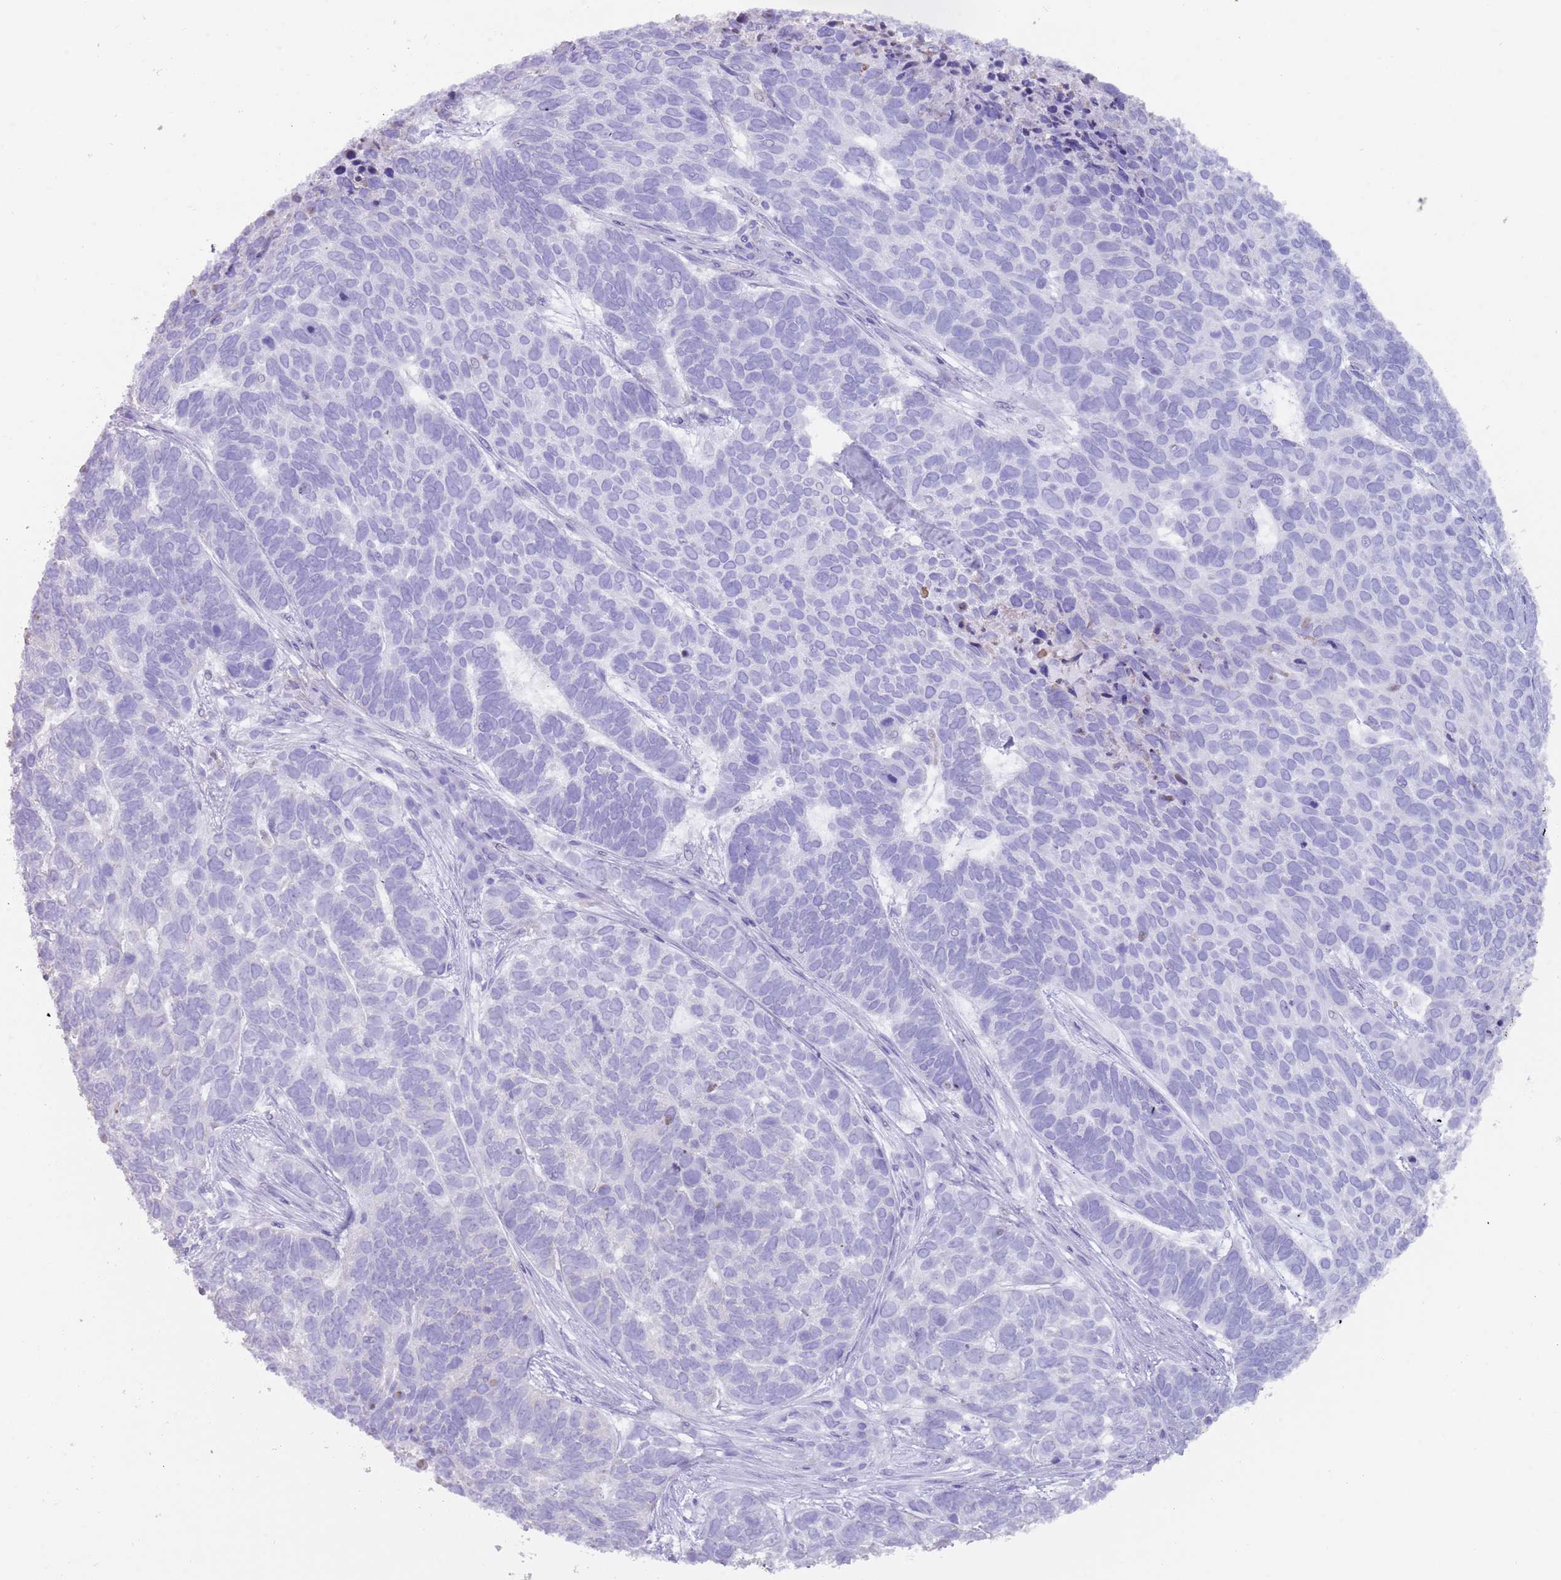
{"staining": {"intensity": "negative", "quantity": "none", "location": "none"}, "tissue": "skin cancer", "cell_type": "Tumor cells", "image_type": "cancer", "snomed": [{"axis": "morphology", "description": "Basal cell carcinoma"}, {"axis": "topography", "description": "Skin"}], "caption": "IHC of skin cancer exhibits no staining in tumor cells.", "gene": "HDAC8", "patient": {"sex": "female", "age": 65}}